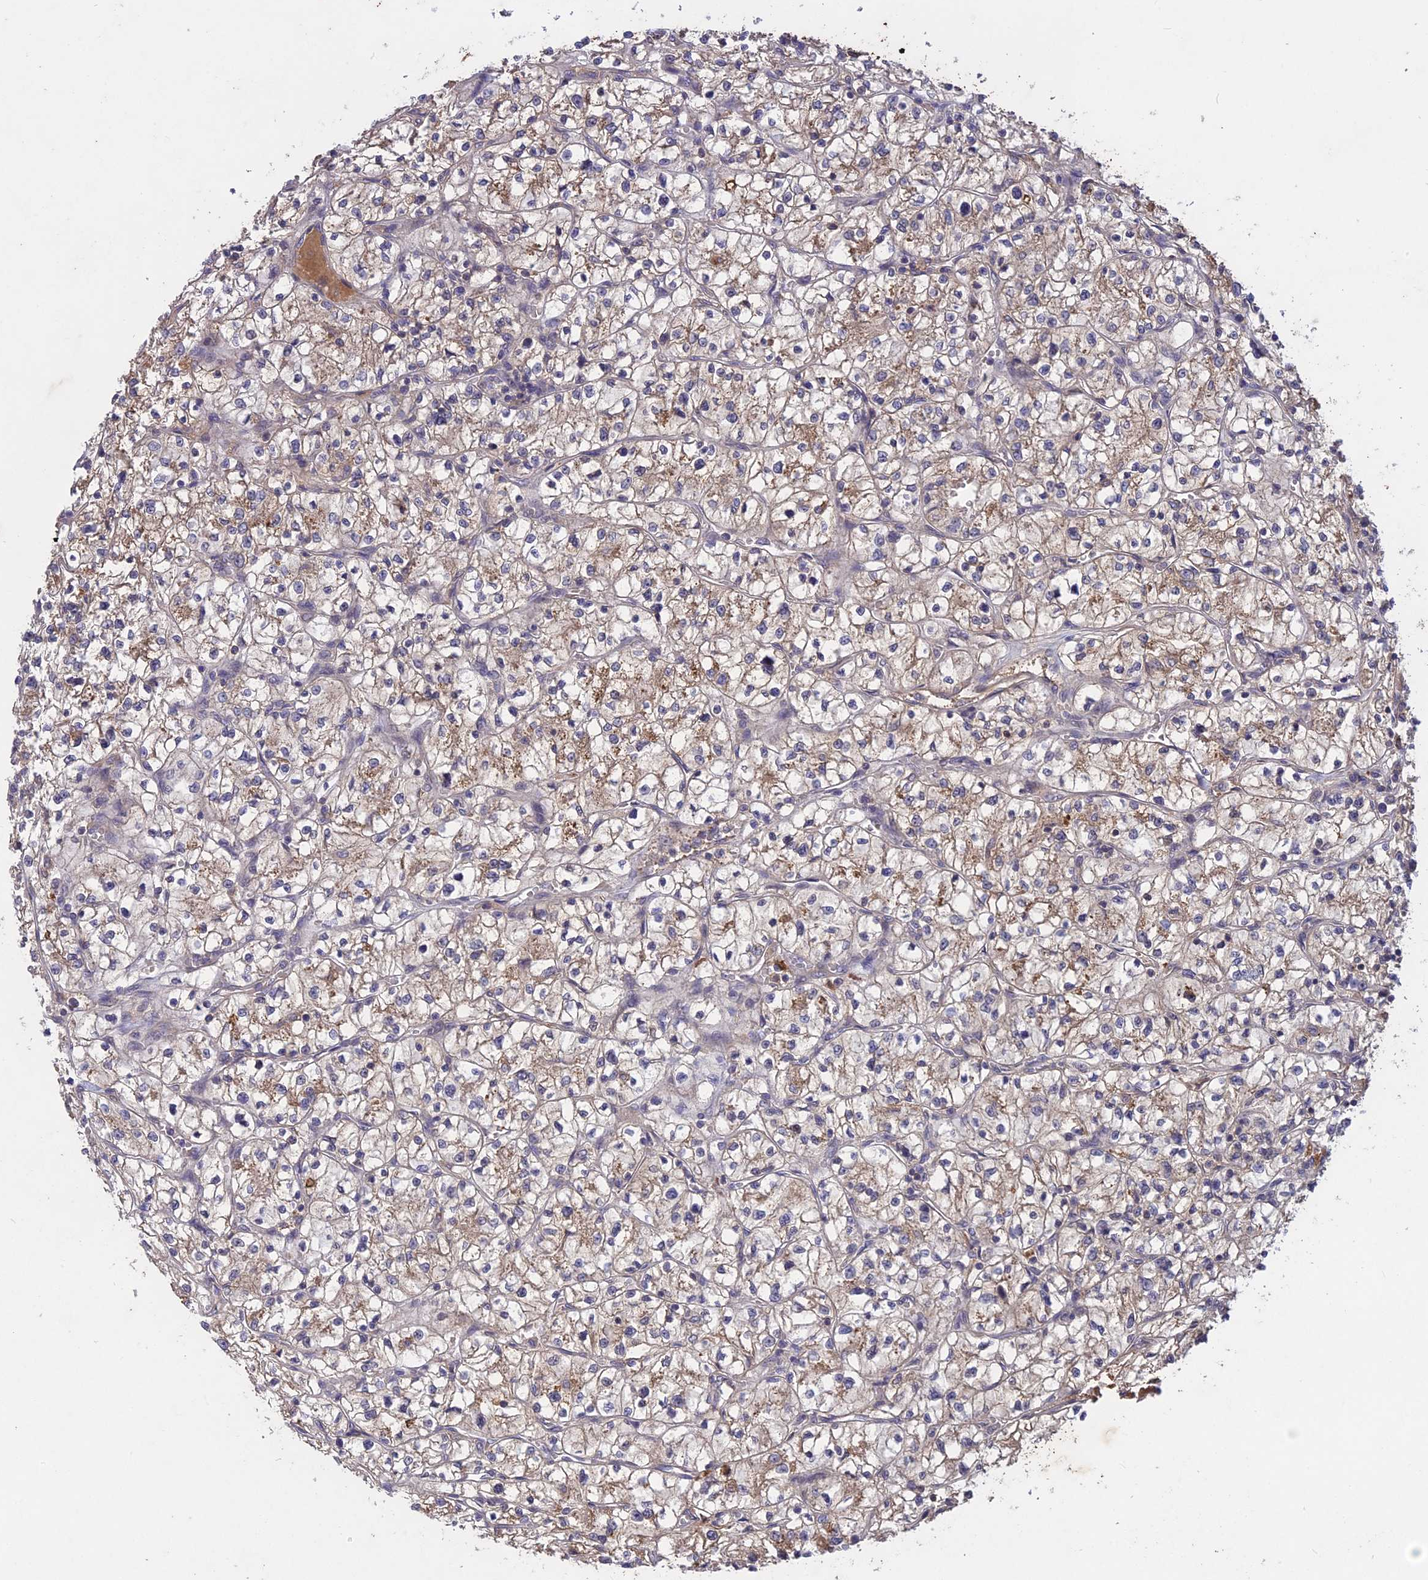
{"staining": {"intensity": "weak", "quantity": "25%-75%", "location": "cytoplasmic/membranous"}, "tissue": "renal cancer", "cell_type": "Tumor cells", "image_type": "cancer", "snomed": [{"axis": "morphology", "description": "Adenocarcinoma, NOS"}, {"axis": "topography", "description": "Kidney"}], "caption": "Immunohistochemical staining of renal cancer (adenocarcinoma) demonstrates low levels of weak cytoplasmic/membranous protein expression in about 25%-75% of tumor cells.", "gene": "ADO", "patient": {"sex": "female", "age": 64}}